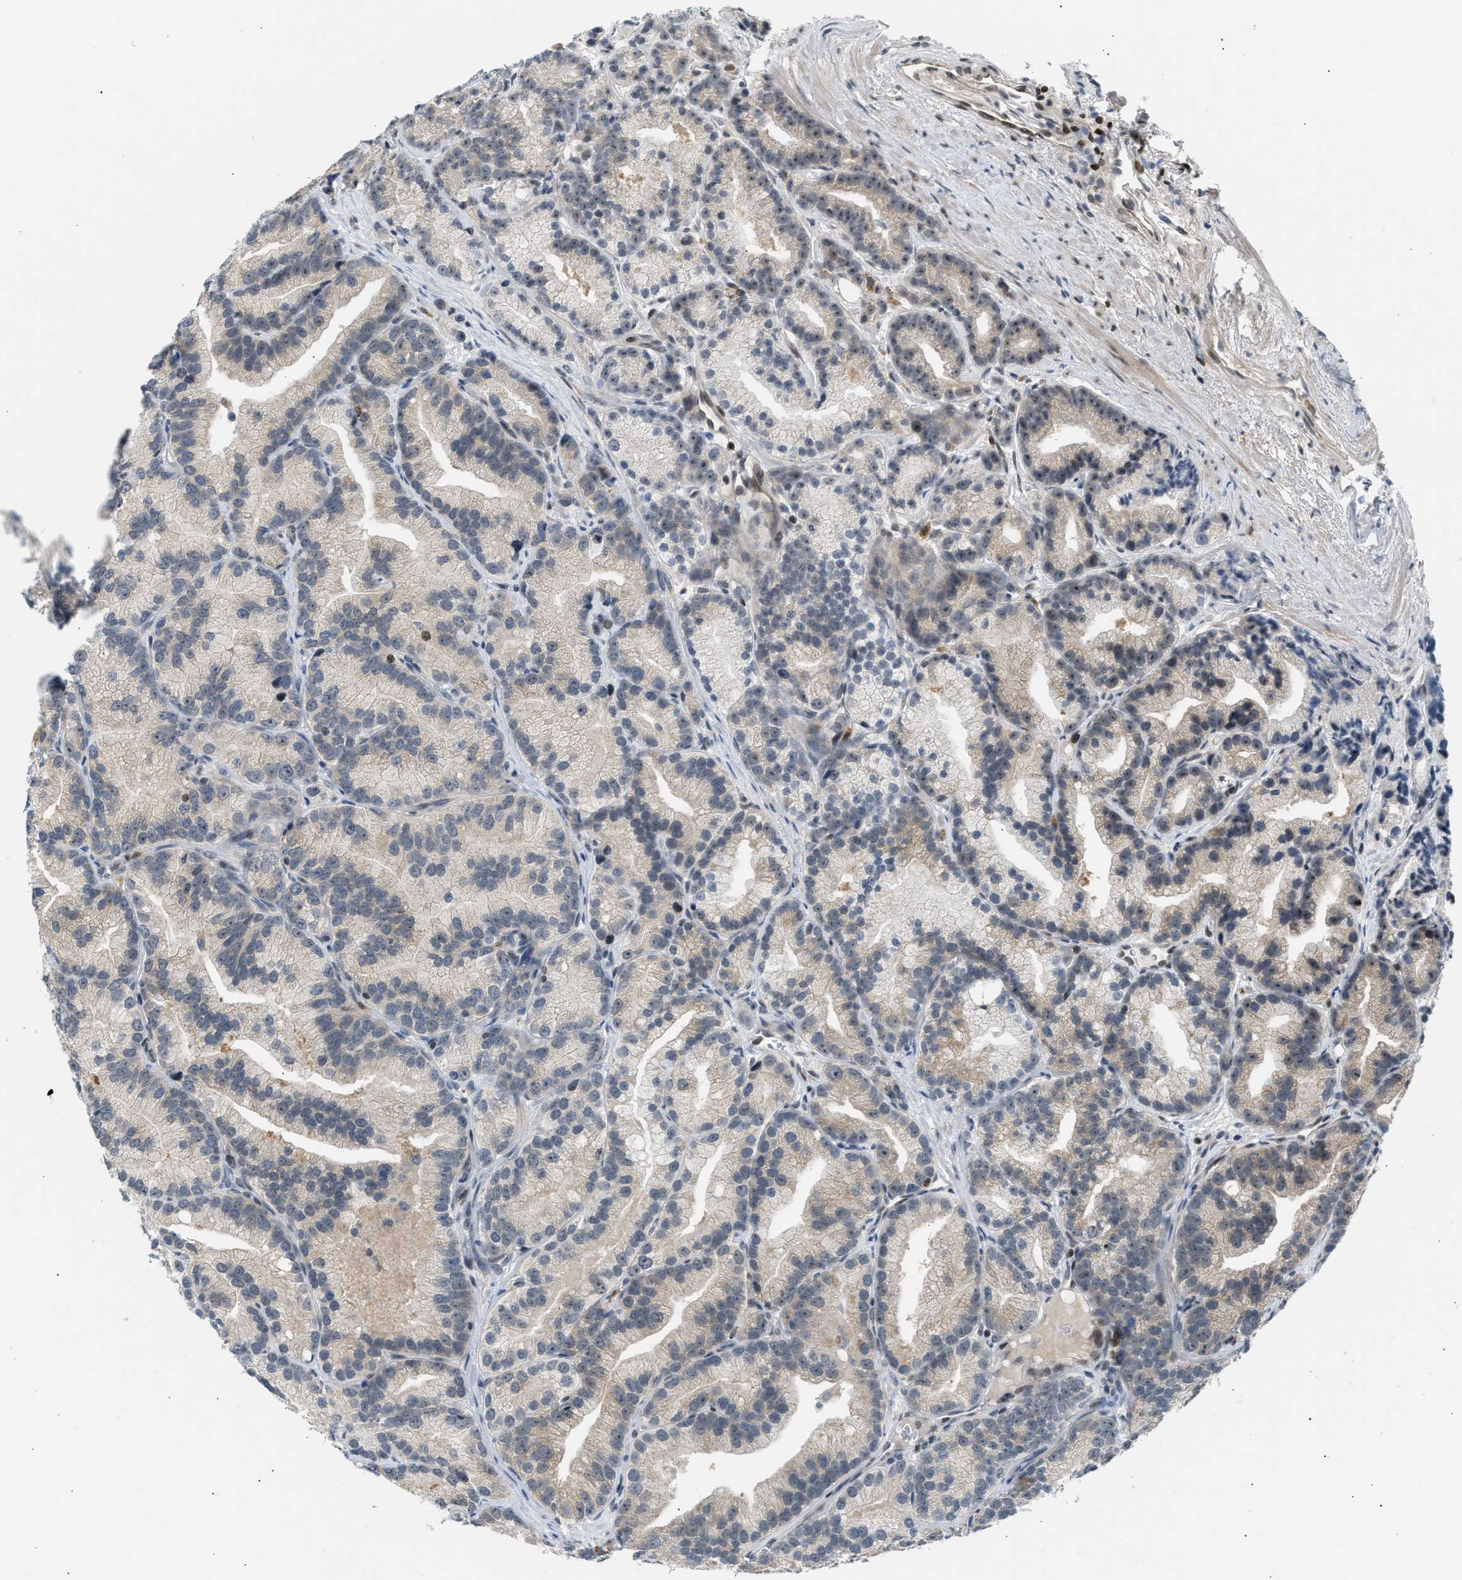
{"staining": {"intensity": "weak", "quantity": "<25%", "location": "cytoplasmic/membranous,nuclear"}, "tissue": "prostate cancer", "cell_type": "Tumor cells", "image_type": "cancer", "snomed": [{"axis": "morphology", "description": "Adenocarcinoma, Low grade"}, {"axis": "topography", "description": "Prostate"}], "caption": "DAB immunohistochemical staining of adenocarcinoma (low-grade) (prostate) reveals no significant positivity in tumor cells.", "gene": "NPS", "patient": {"sex": "male", "age": 89}}